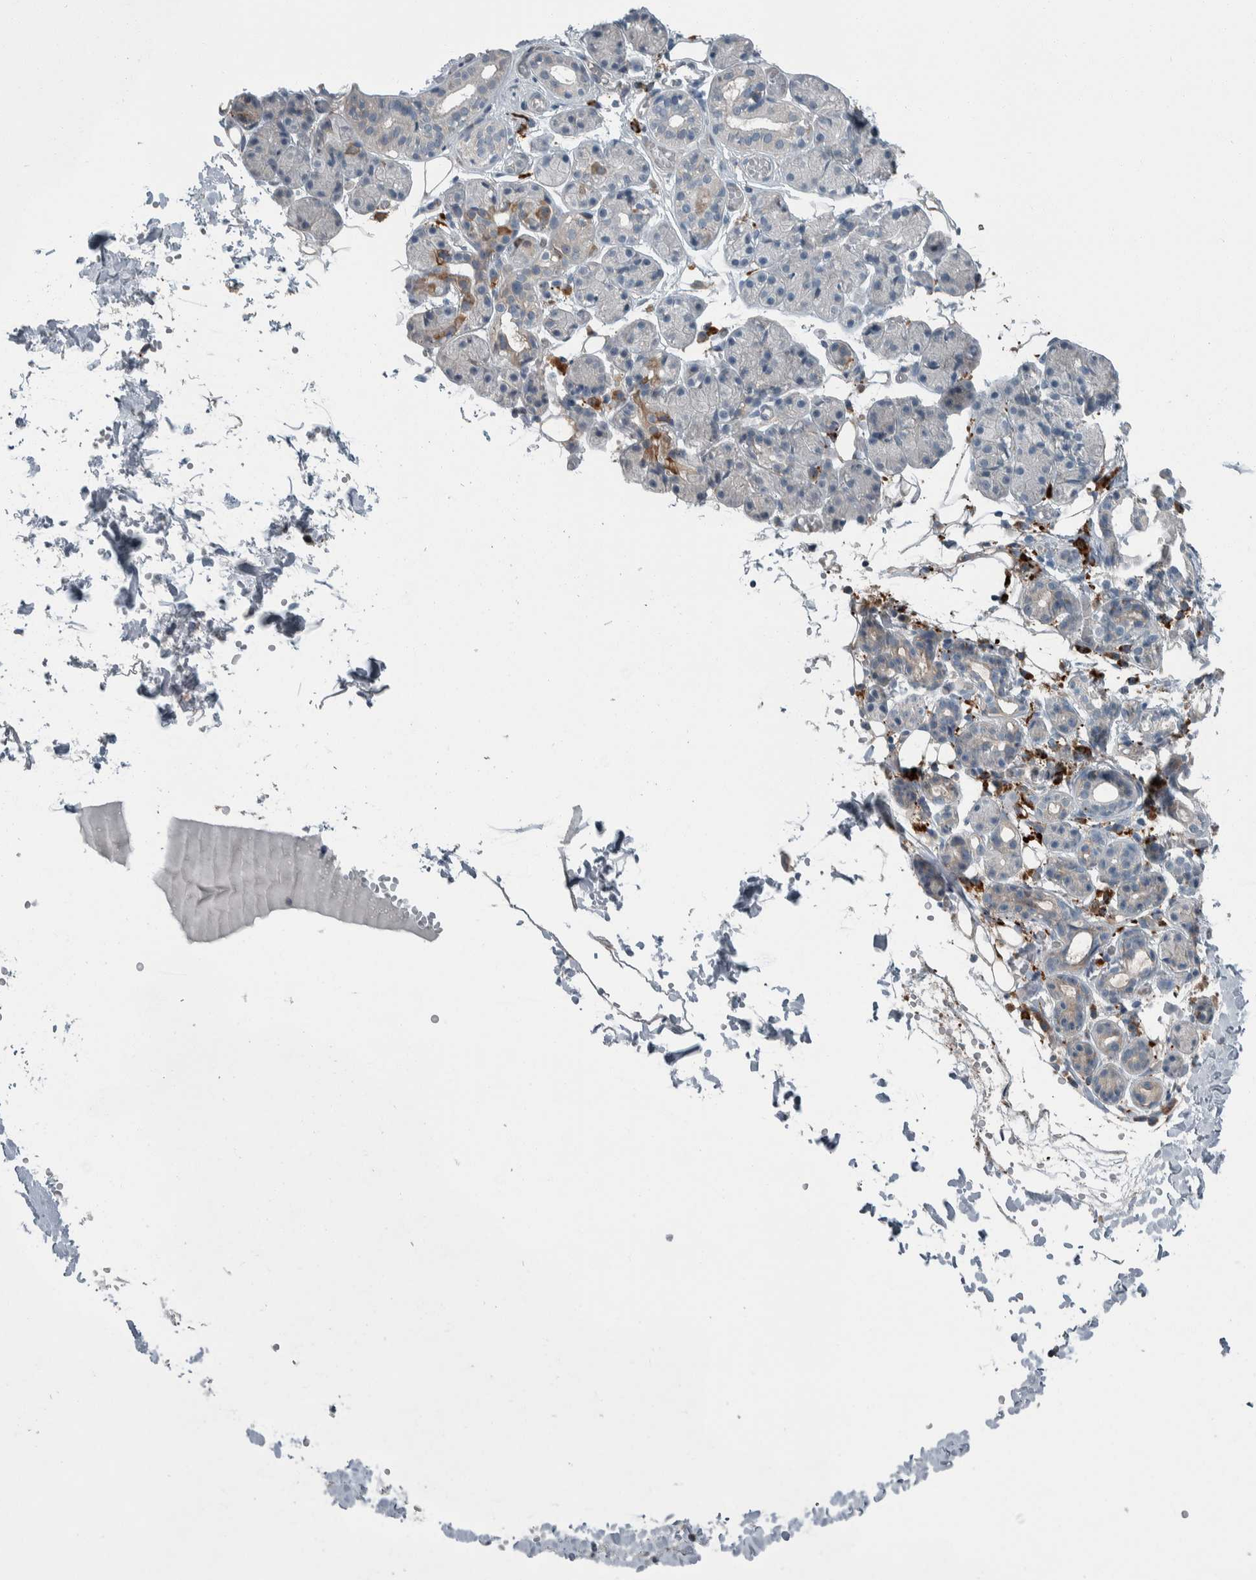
{"staining": {"intensity": "weak", "quantity": "<25%", "location": "cytoplasmic/membranous"}, "tissue": "salivary gland", "cell_type": "Glandular cells", "image_type": "normal", "snomed": [{"axis": "morphology", "description": "Normal tissue, NOS"}, {"axis": "topography", "description": "Salivary gland"}], "caption": "A micrograph of salivary gland stained for a protein shows no brown staining in glandular cells. (DAB IHC, high magnification).", "gene": "USP25", "patient": {"sex": "male", "age": 63}}